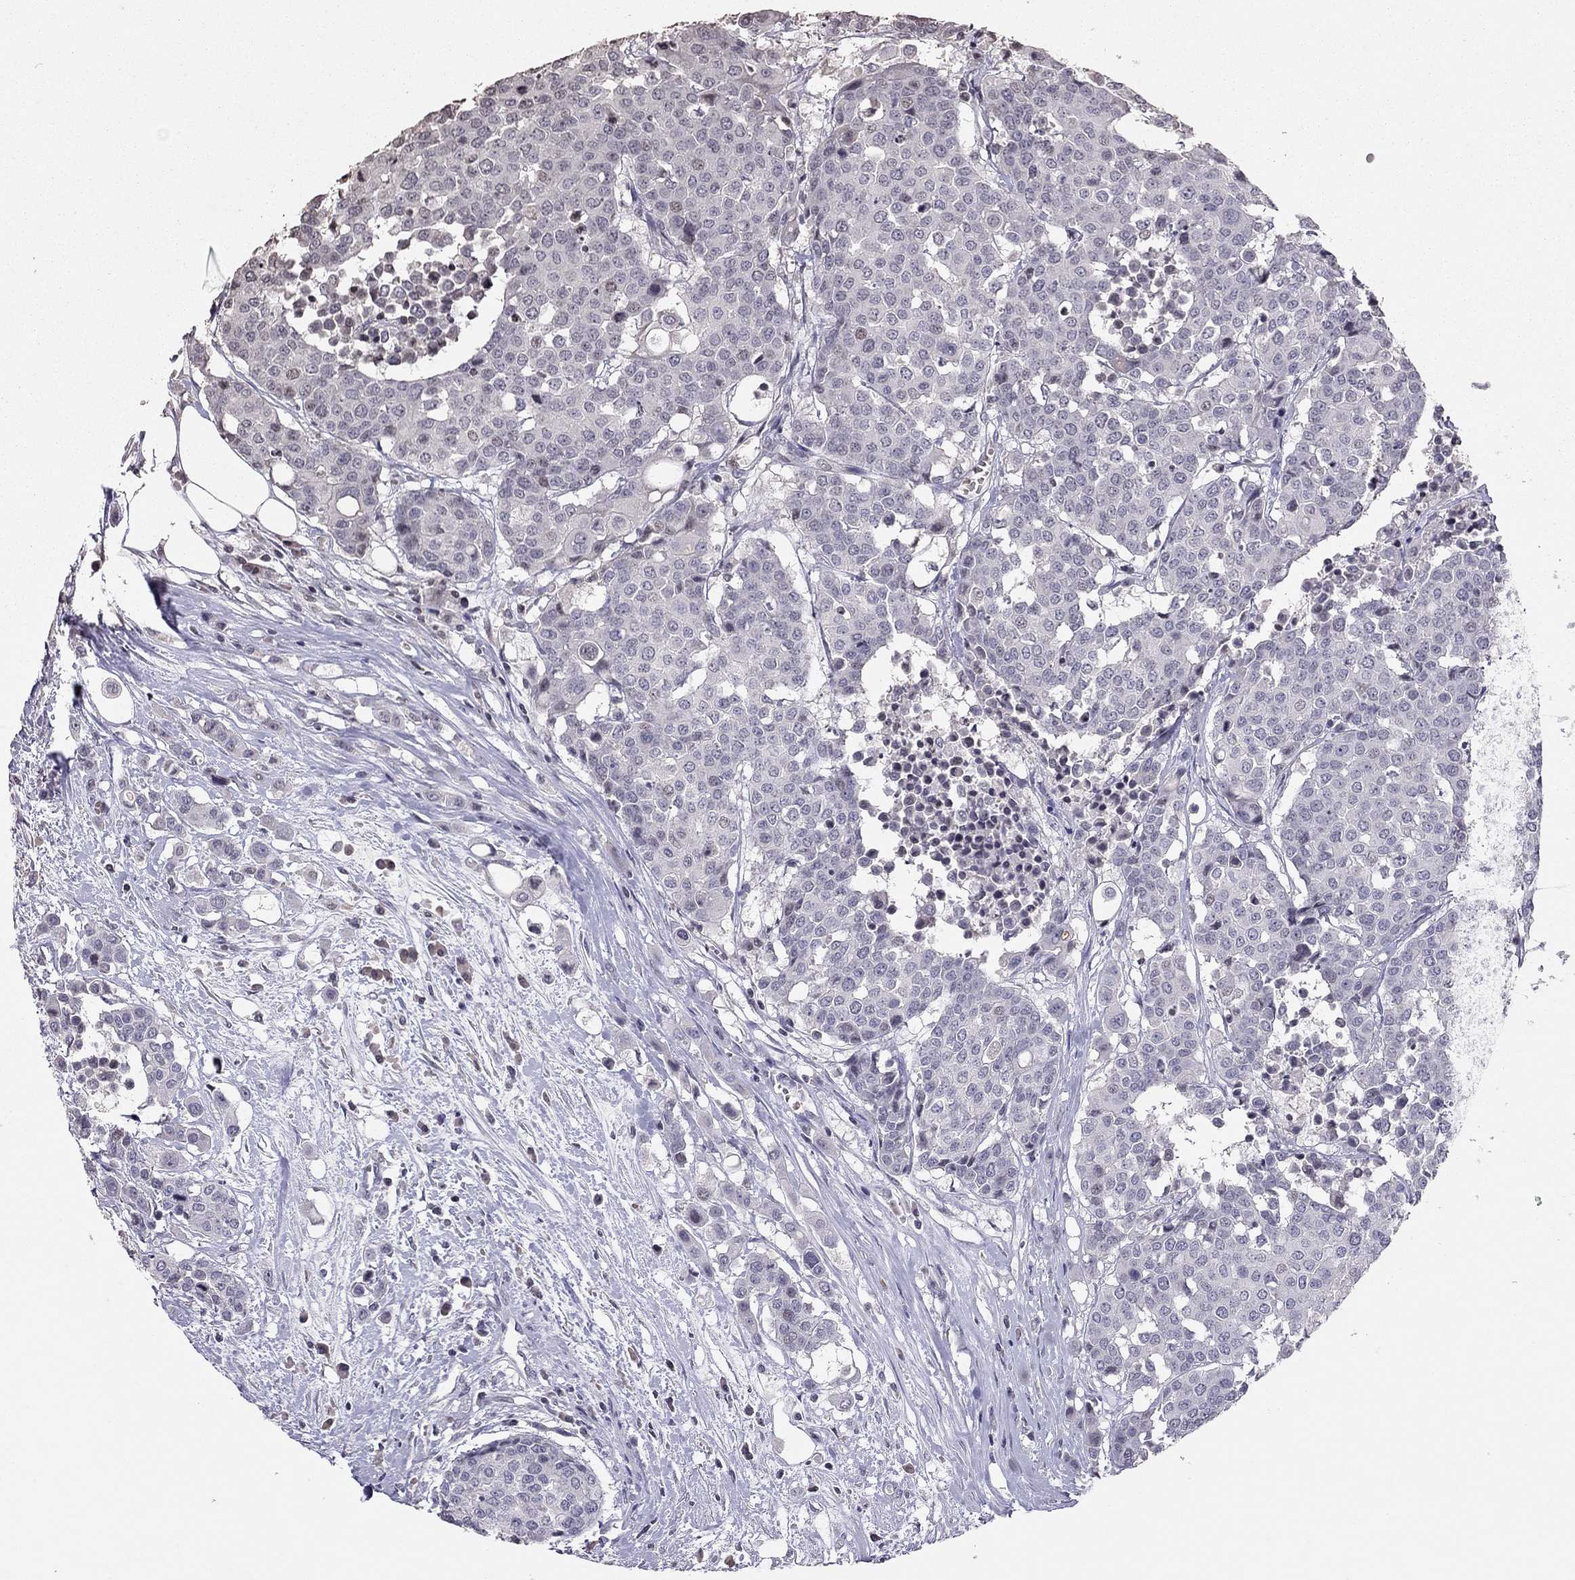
{"staining": {"intensity": "negative", "quantity": "none", "location": "none"}, "tissue": "carcinoid", "cell_type": "Tumor cells", "image_type": "cancer", "snomed": [{"axis": "morphology", "description": "Carcinoid, malignant, NOS"}, {"axis": "topography", "description": "Colon"}], "caption": "A photomicrograph of human carcinoid is negative for staining in tumor cells. Nuclei are stained in blue.", "gene": "TSHB", "patient": {"sex": "male", "age": 81}}